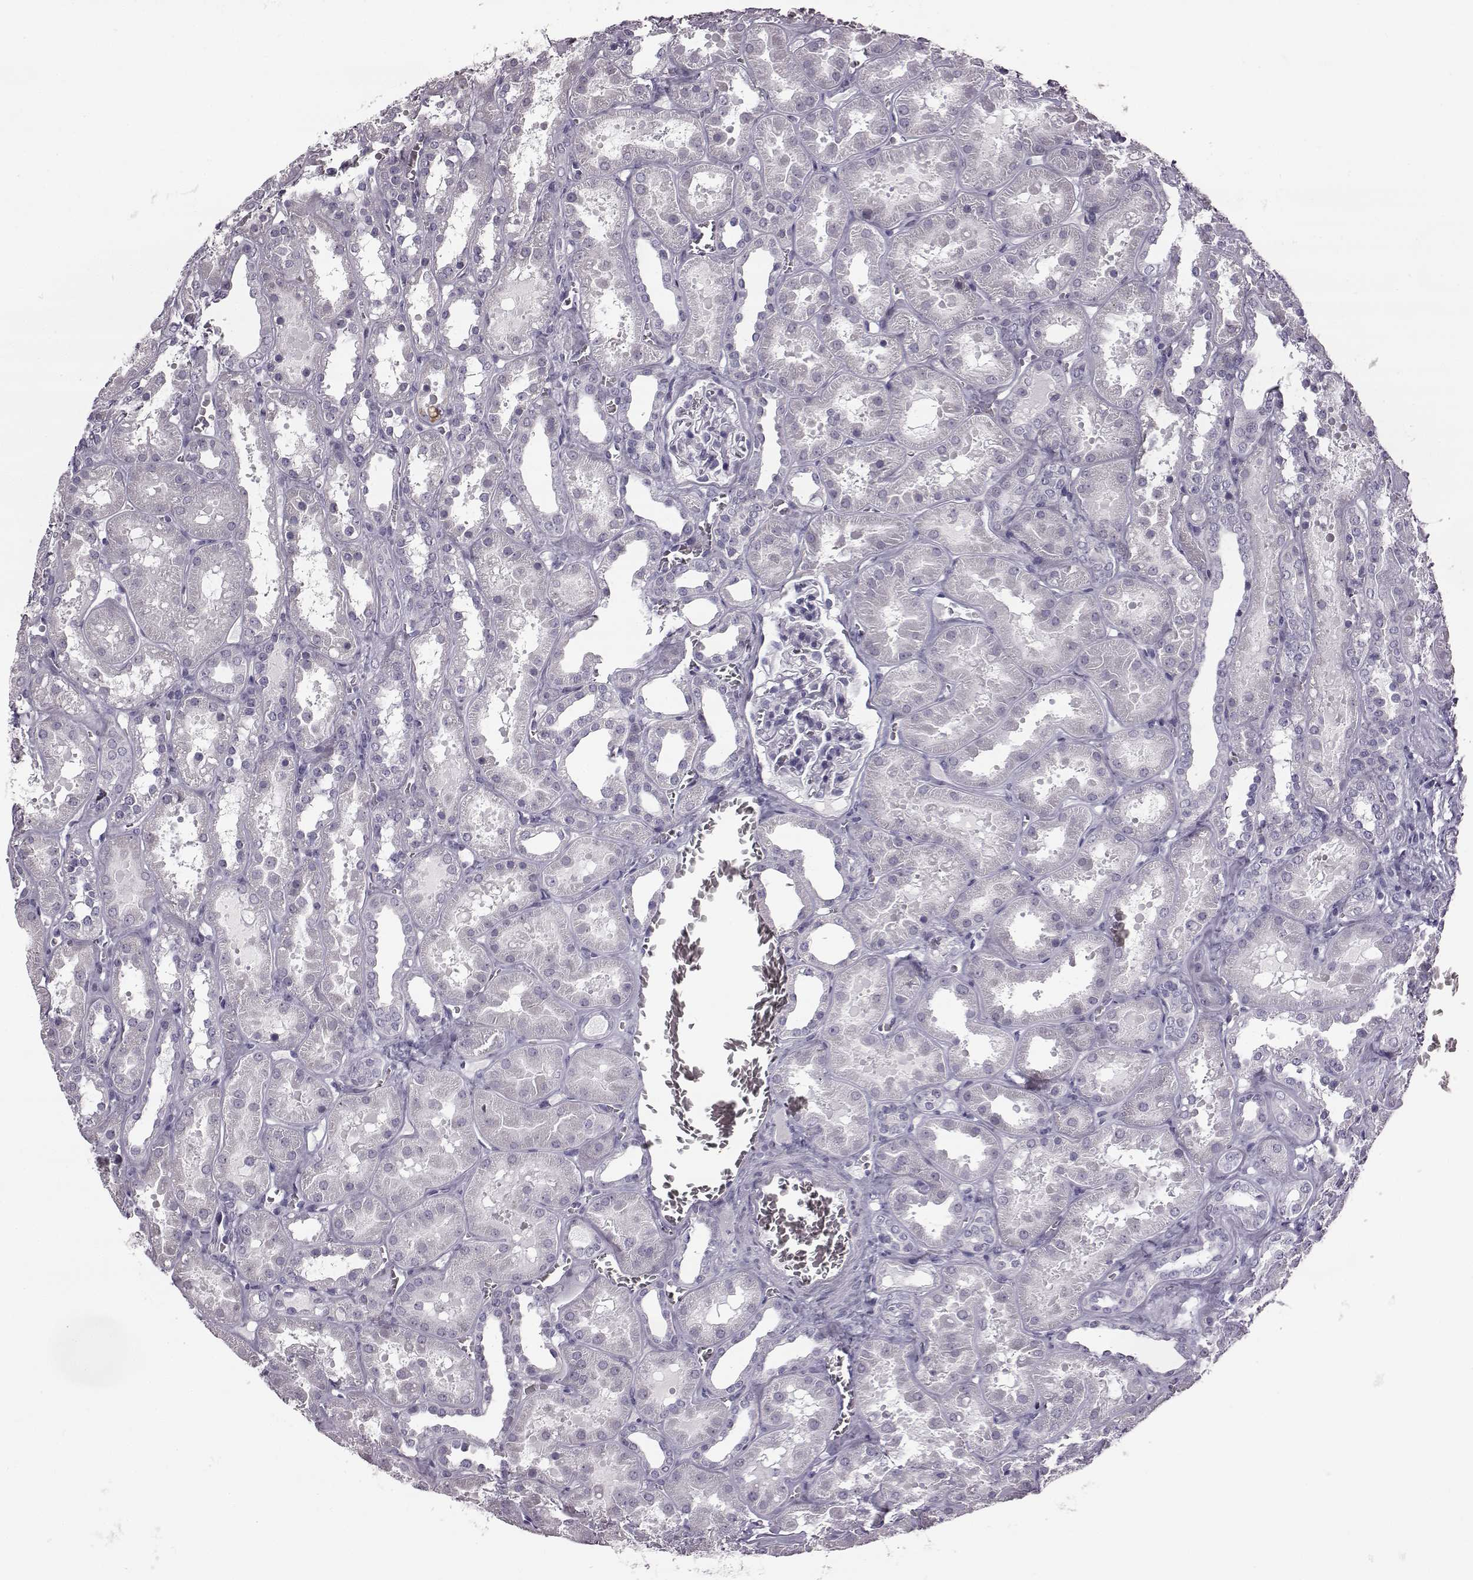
{"staining": {"intensity": "negative", "quantity": "none", "location": "none"}, "tissue": "kidney", "cell_type": "Cells in glomeruli", "image_type": "normal", "snomed": [{"axis": "morphology", "description": "Normal tissue, NOS"}, {"axis": "topography", "description": "Kidney"}], "caption": "Photomicrograph shows no significant protein staining in cells in glomeruli of normal kidney. Brightfield microscopy of immunohistochemistry stained with DAB (brown) and hematoxylin (blue), captured at high magnification.", "gene": "ODAD4", "patient": {"sex": "female", "age": 41}}